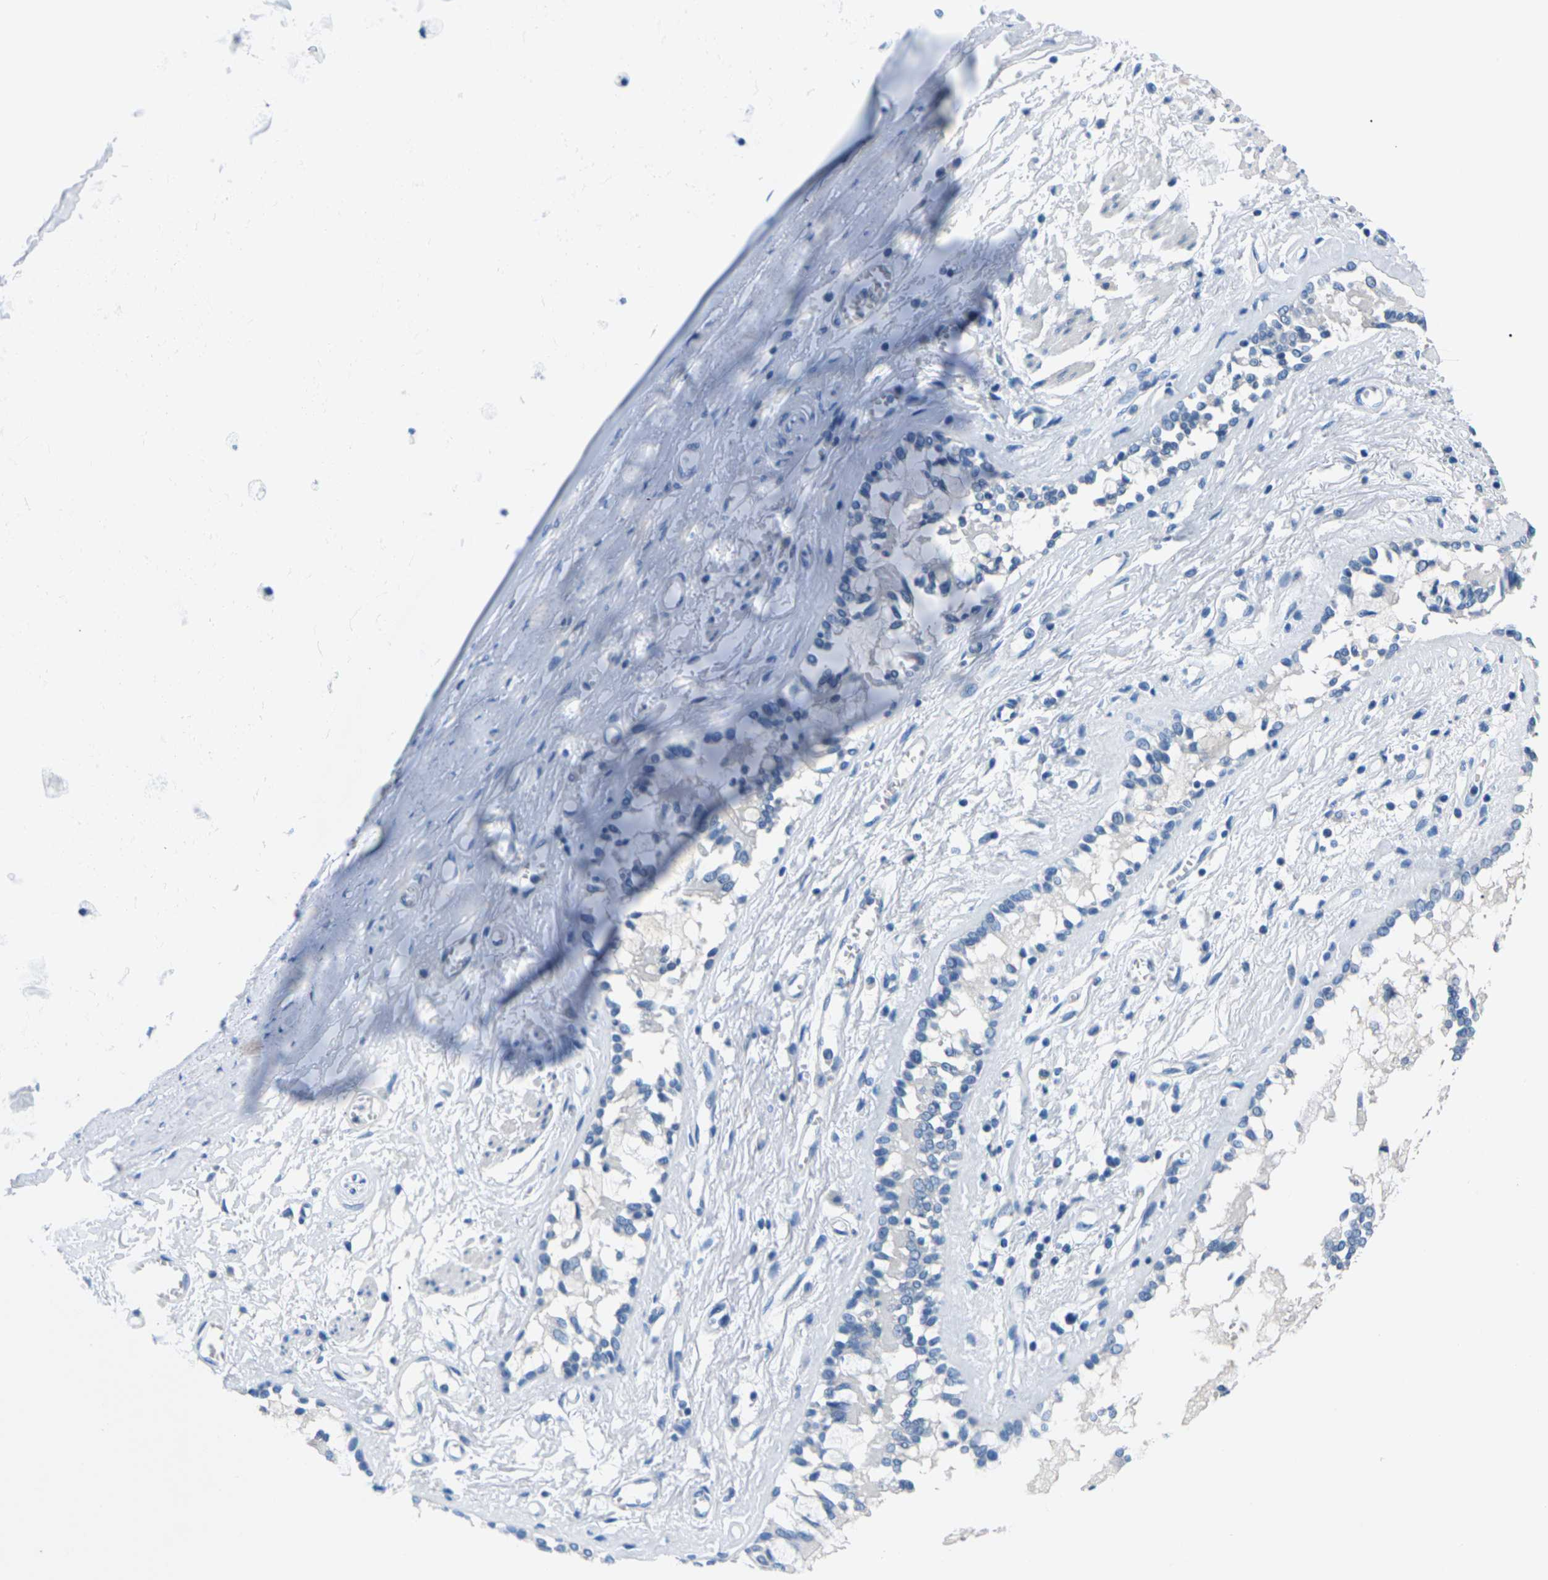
{"staining": {"intensity": "negative", "quantity": "none", "location": "none"}, "tissue": "bronchus", "cell_type": "Respiratory epithelial cells", "image_type": "normal", "snomed": [{"axis": "morphology", "description": "Normal tissue, NOS"}, {"axis": "morphology", "description": "Inflammation, NOS"}, {"axis": "topography", "description": "Cartilage tissue"}, {"axis": "topography", "description": "Lung"}], "caption": "IHC image of benign human bronchus stained for a protein (brown), which demonstrates no positivity in respiratory epithelial cells.", "gene": "UMOD", "patient": {"sex": "male", "age": 71}}